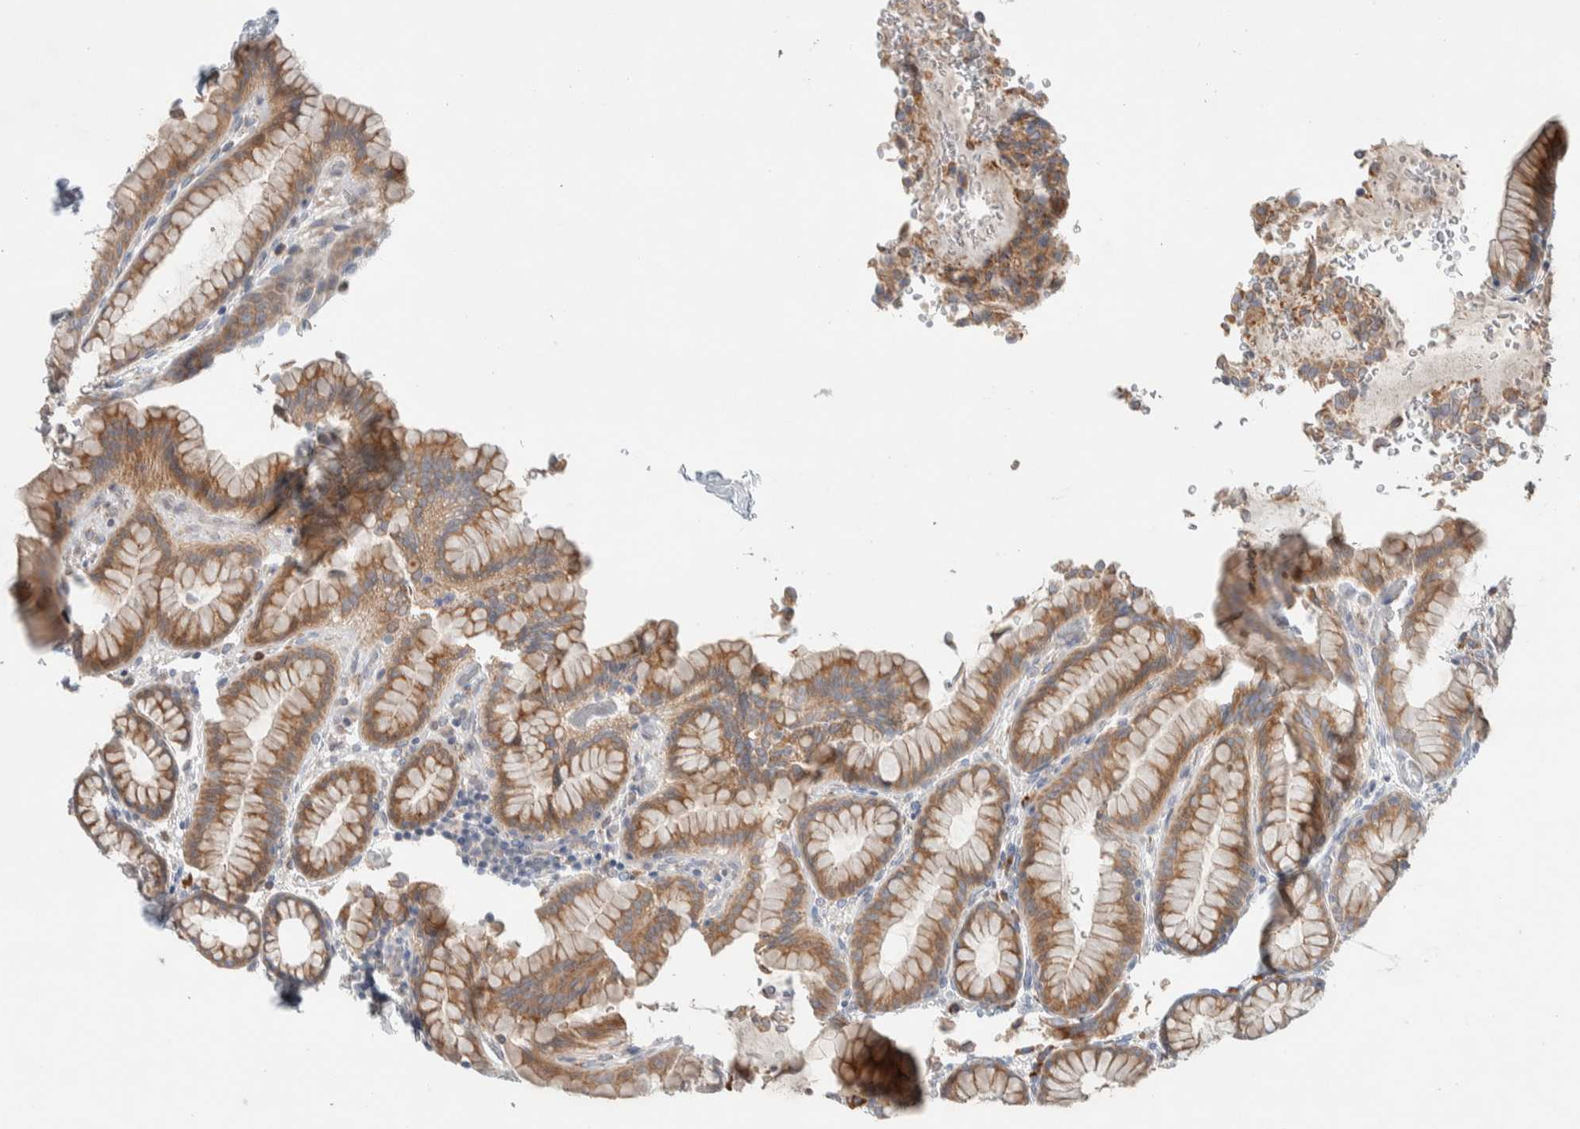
{"staining": {"intensity": "moderate", "quantity": ">75%", "location": "cytoplasmic/membranous"}, "tissue": "stomach", "cell_type": "Glandular cells", "image_type": "normal", "snomed": [{"axis": "morphology", "description": "Normal tissue, NOS"}, {"axis": "topography", "description": "Stomach"}], "caption": "Moderate cytoplasmic/membranous expression is identified in about >75% of glandular cells in normal stomach.", "gene": "ADCY8", "patient": {"sex": "male", "age": 42}}